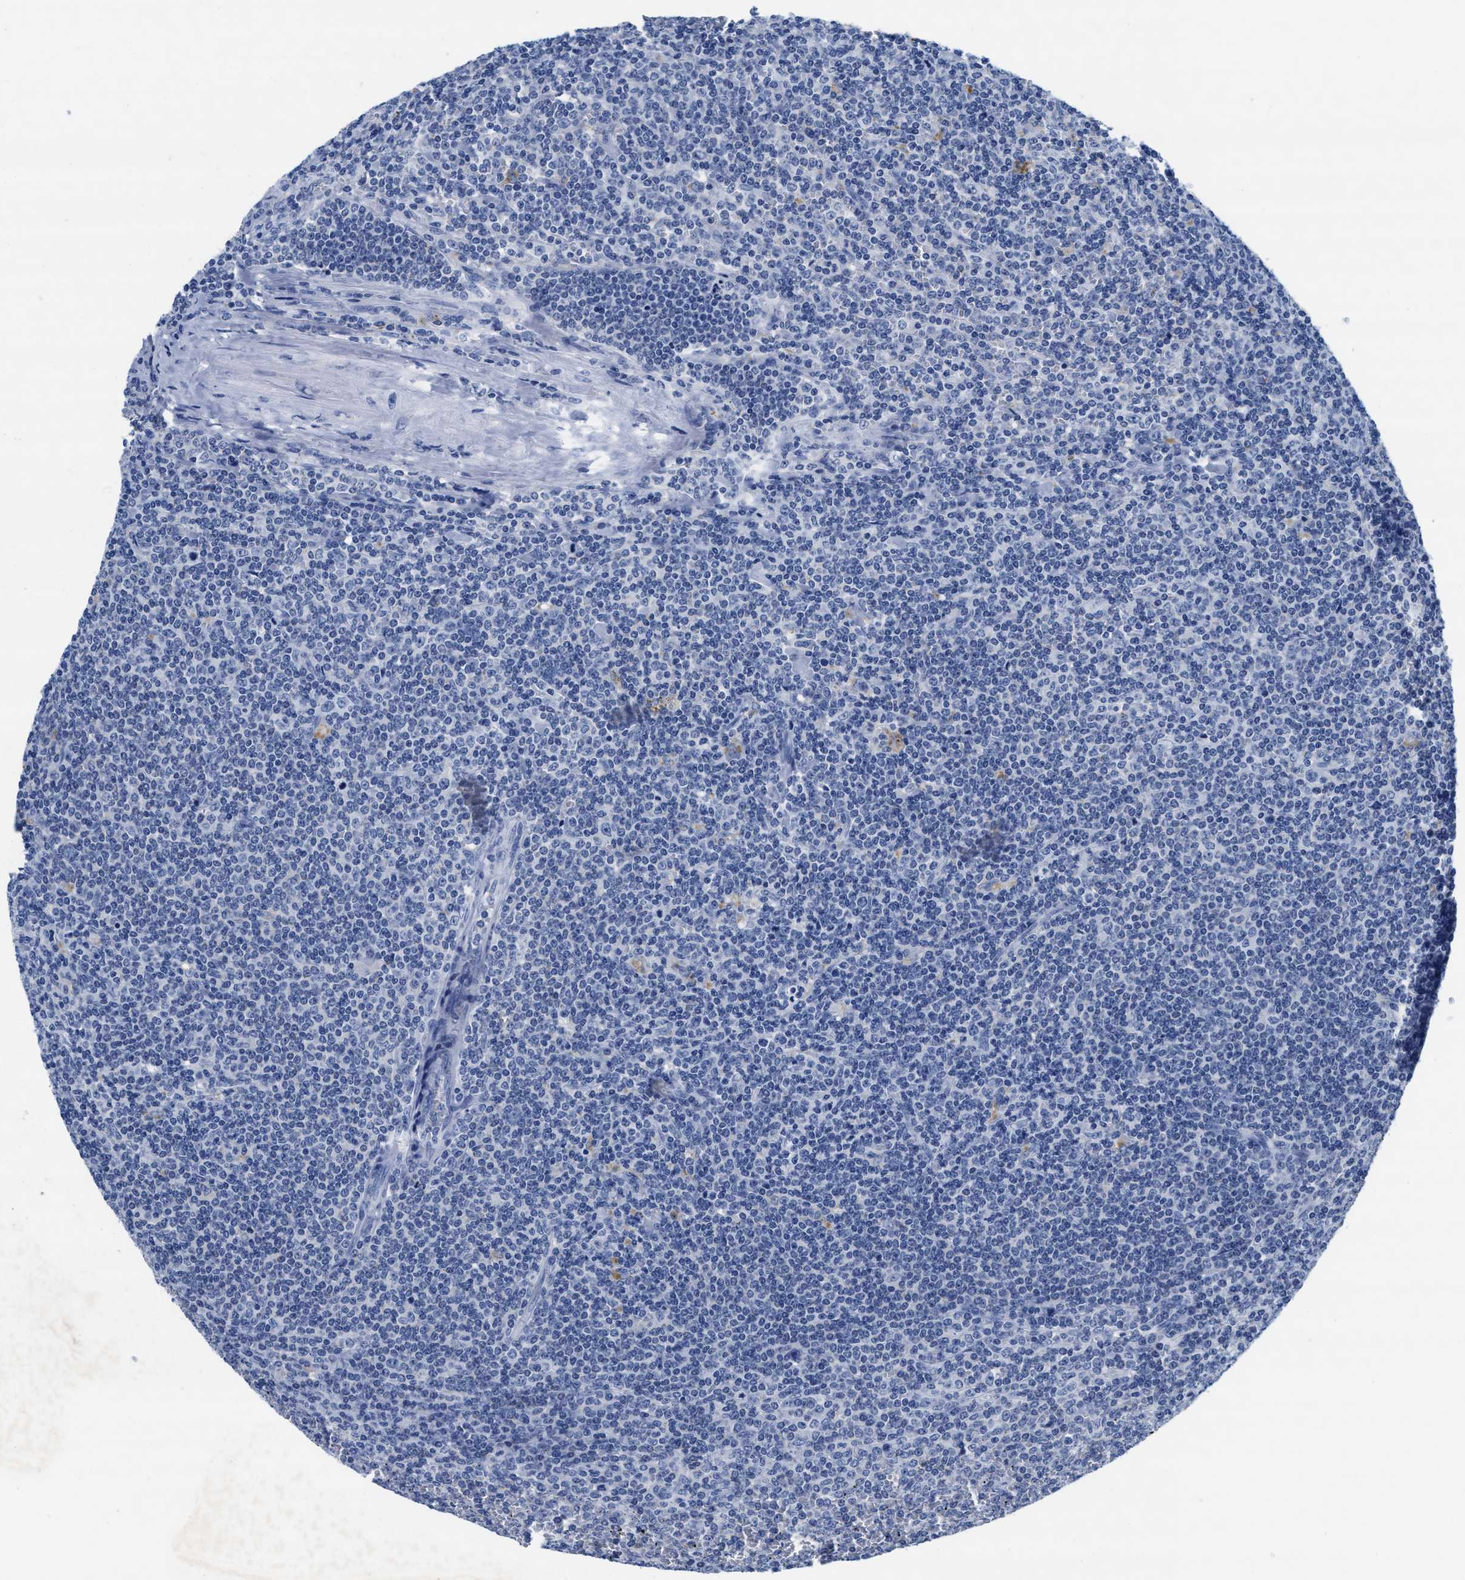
{"staining": {"intensity": "negative", "quantity": "none", "location": "none"}, "tissue": "lymphoma", "cell_type": "Tumor cells", "image_type": "cancer", "snomed": [{"axis": "morphology", "description": "Malignant lymphoma, non-Hodgkin's type, Low grade"}, {"axis": "topography", "description": "Spleen"}], "caption": "IHC image of human malignant lymphoma, non-Hodgkin's type (low-grade) stained for a protein (brown), which demonstrates no expression in tumor cells.", "gene": "TTC3", "patient": {"sex": "female", "age": 19}}